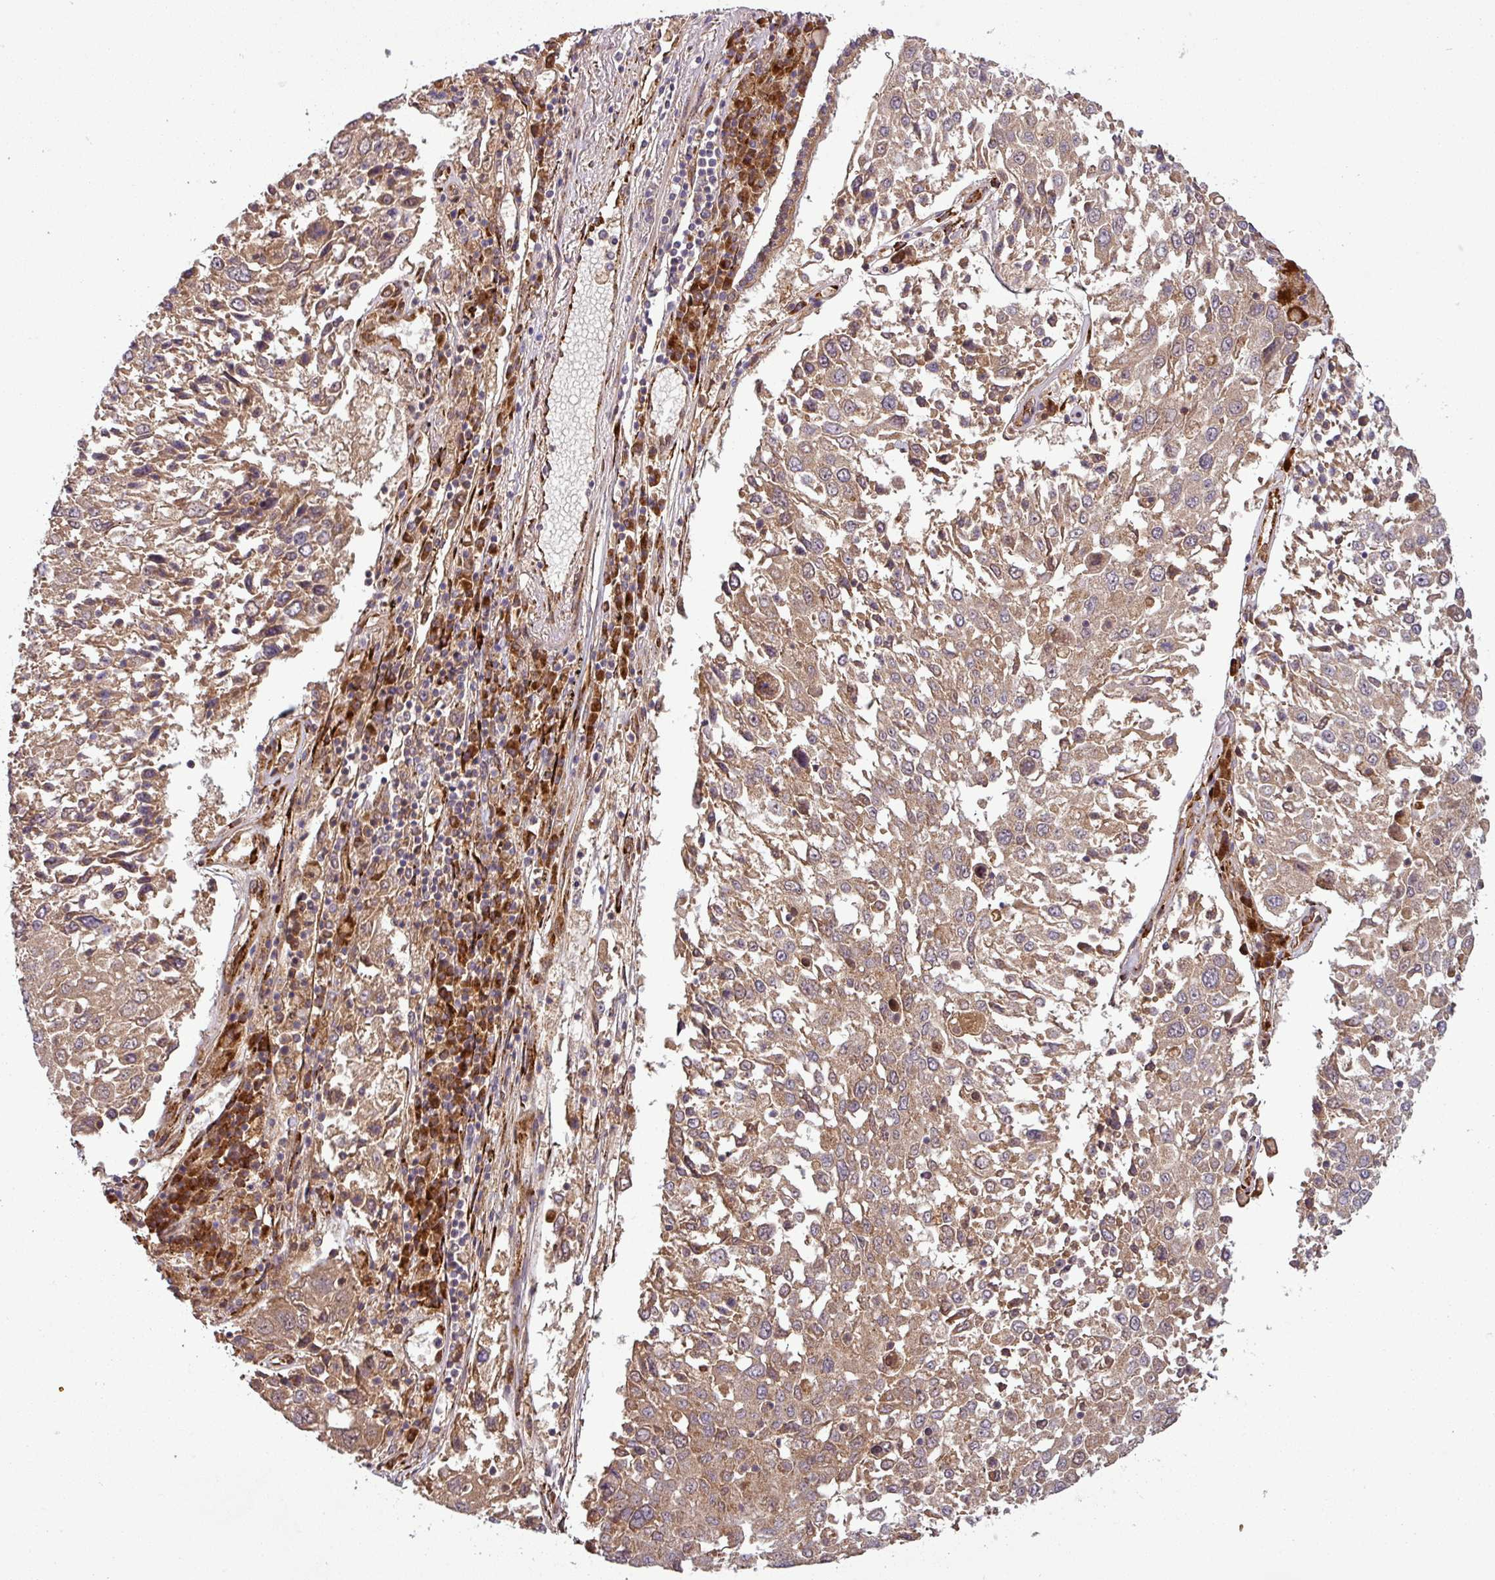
{"staining": {"intensity": "moderate", "quantity": ">75%", "location": "cytoplasmic/membranous"}, "tissue": "lung cancer", "cell_type": "Tumor cells", "image_type": "cancer", "snomed": [{"axis": "morphology", "description": "Squamous cell carcinoma, NOS"}, {"axis": "topography", "description": "Lung"}], "caption": "Immunohistochemistry (IHC) micrograph of human lung cancer (squamous cell carcinoma) stained for a protein (brown), which exhibits medium levels of moderate cytoplasmic/membranous staining in approximately >75% of tumor cells.", "gene": "ART1", "patient": {"sex": "male", "age": 65}}